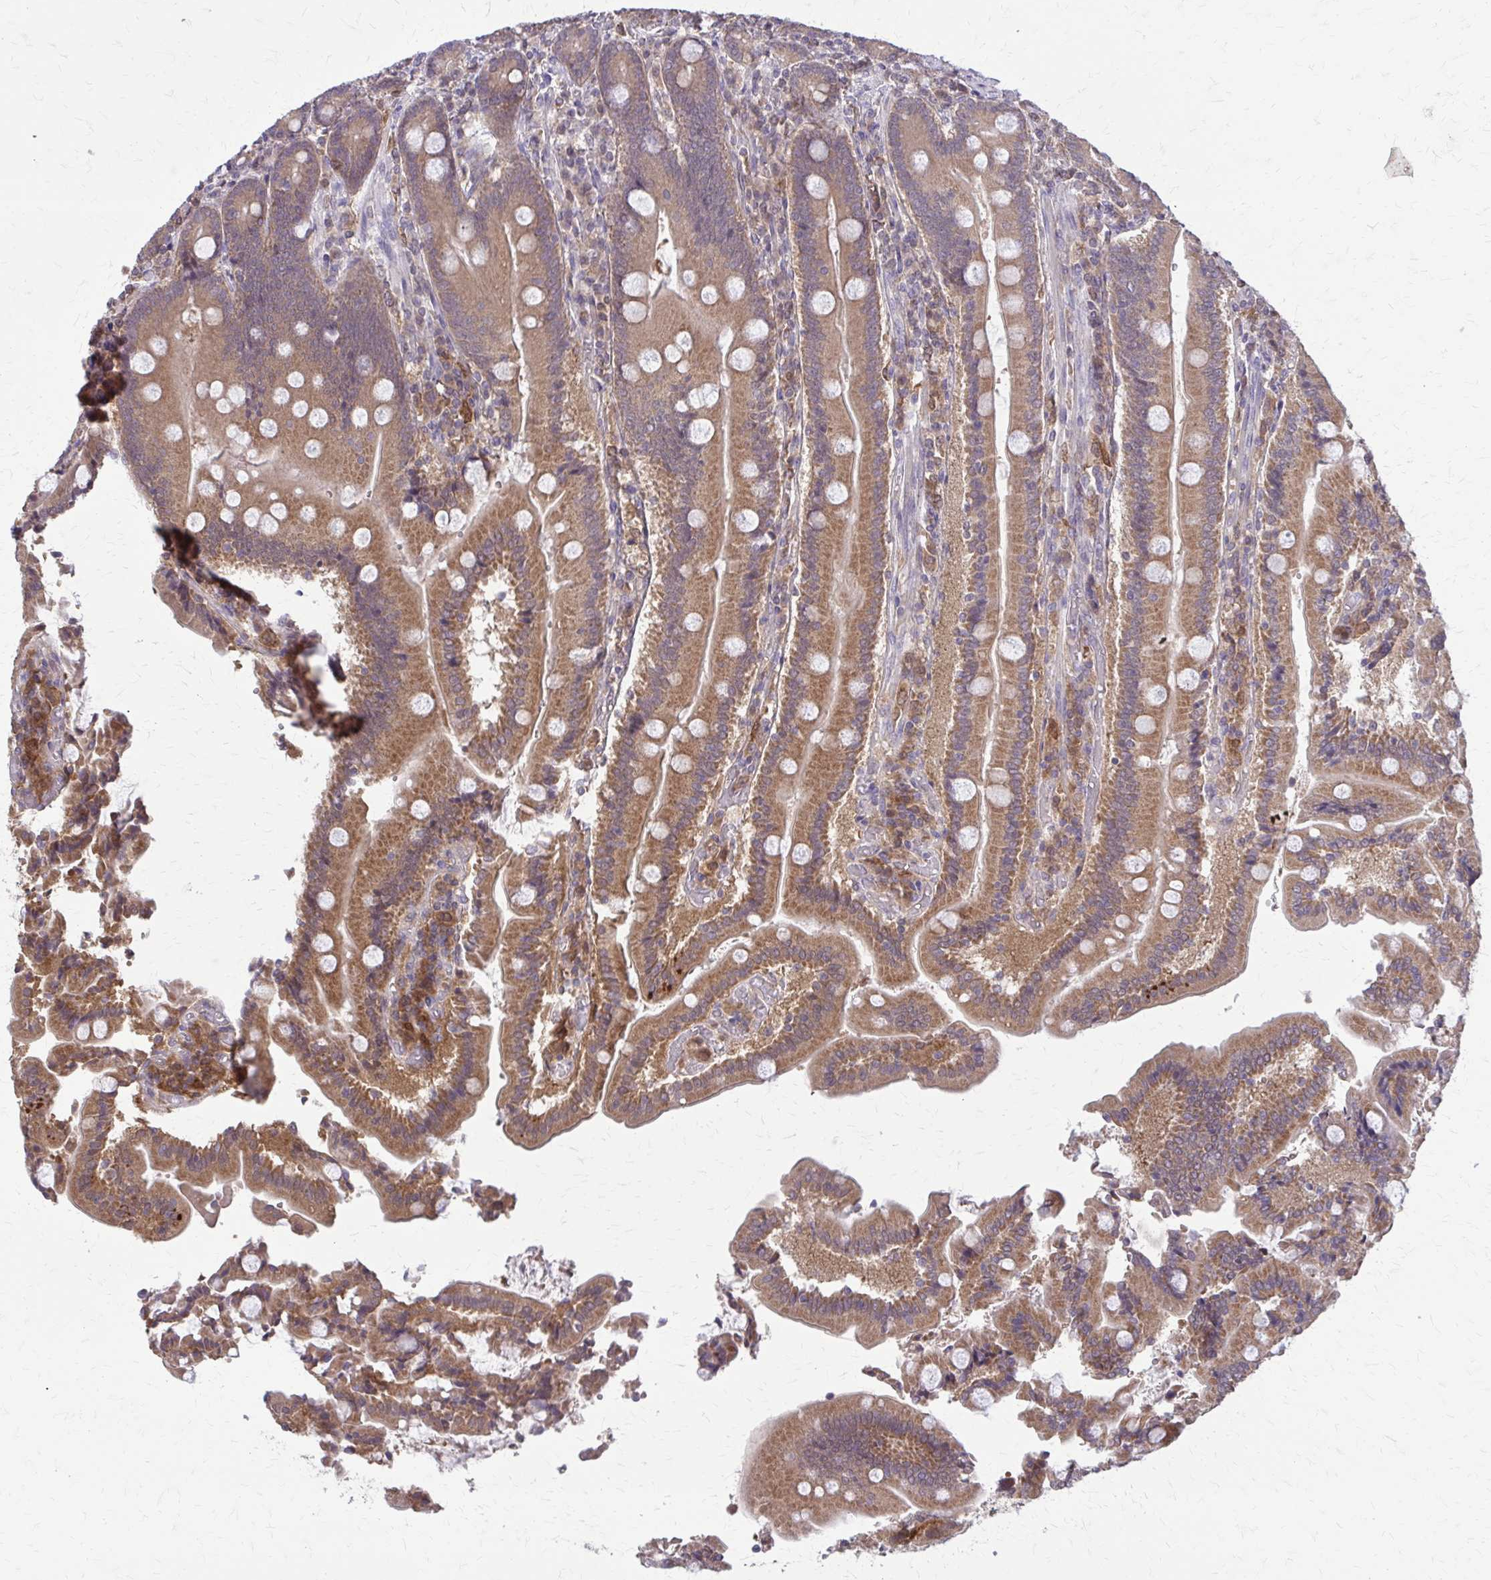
{"staining": {"intensity": "strong", "quantity": ">75%", "location": "cytoplasmic/membranous"}, "tissue": "duodenum", "cell_type": "Glandular cells", "image_type": "normal", "snomed": [{"axis": "morphology", "description": "Normal tissue, NOS"}, {"axis": "topography", "description": "Duodenum"}], "caption": "The immunohistochemical stain labels strong cytoplasmic/membranous positivity in glandular cells of normal duodenum.", "gene": "NRBF2", "patient": {"sex": "female", "age": 62}}